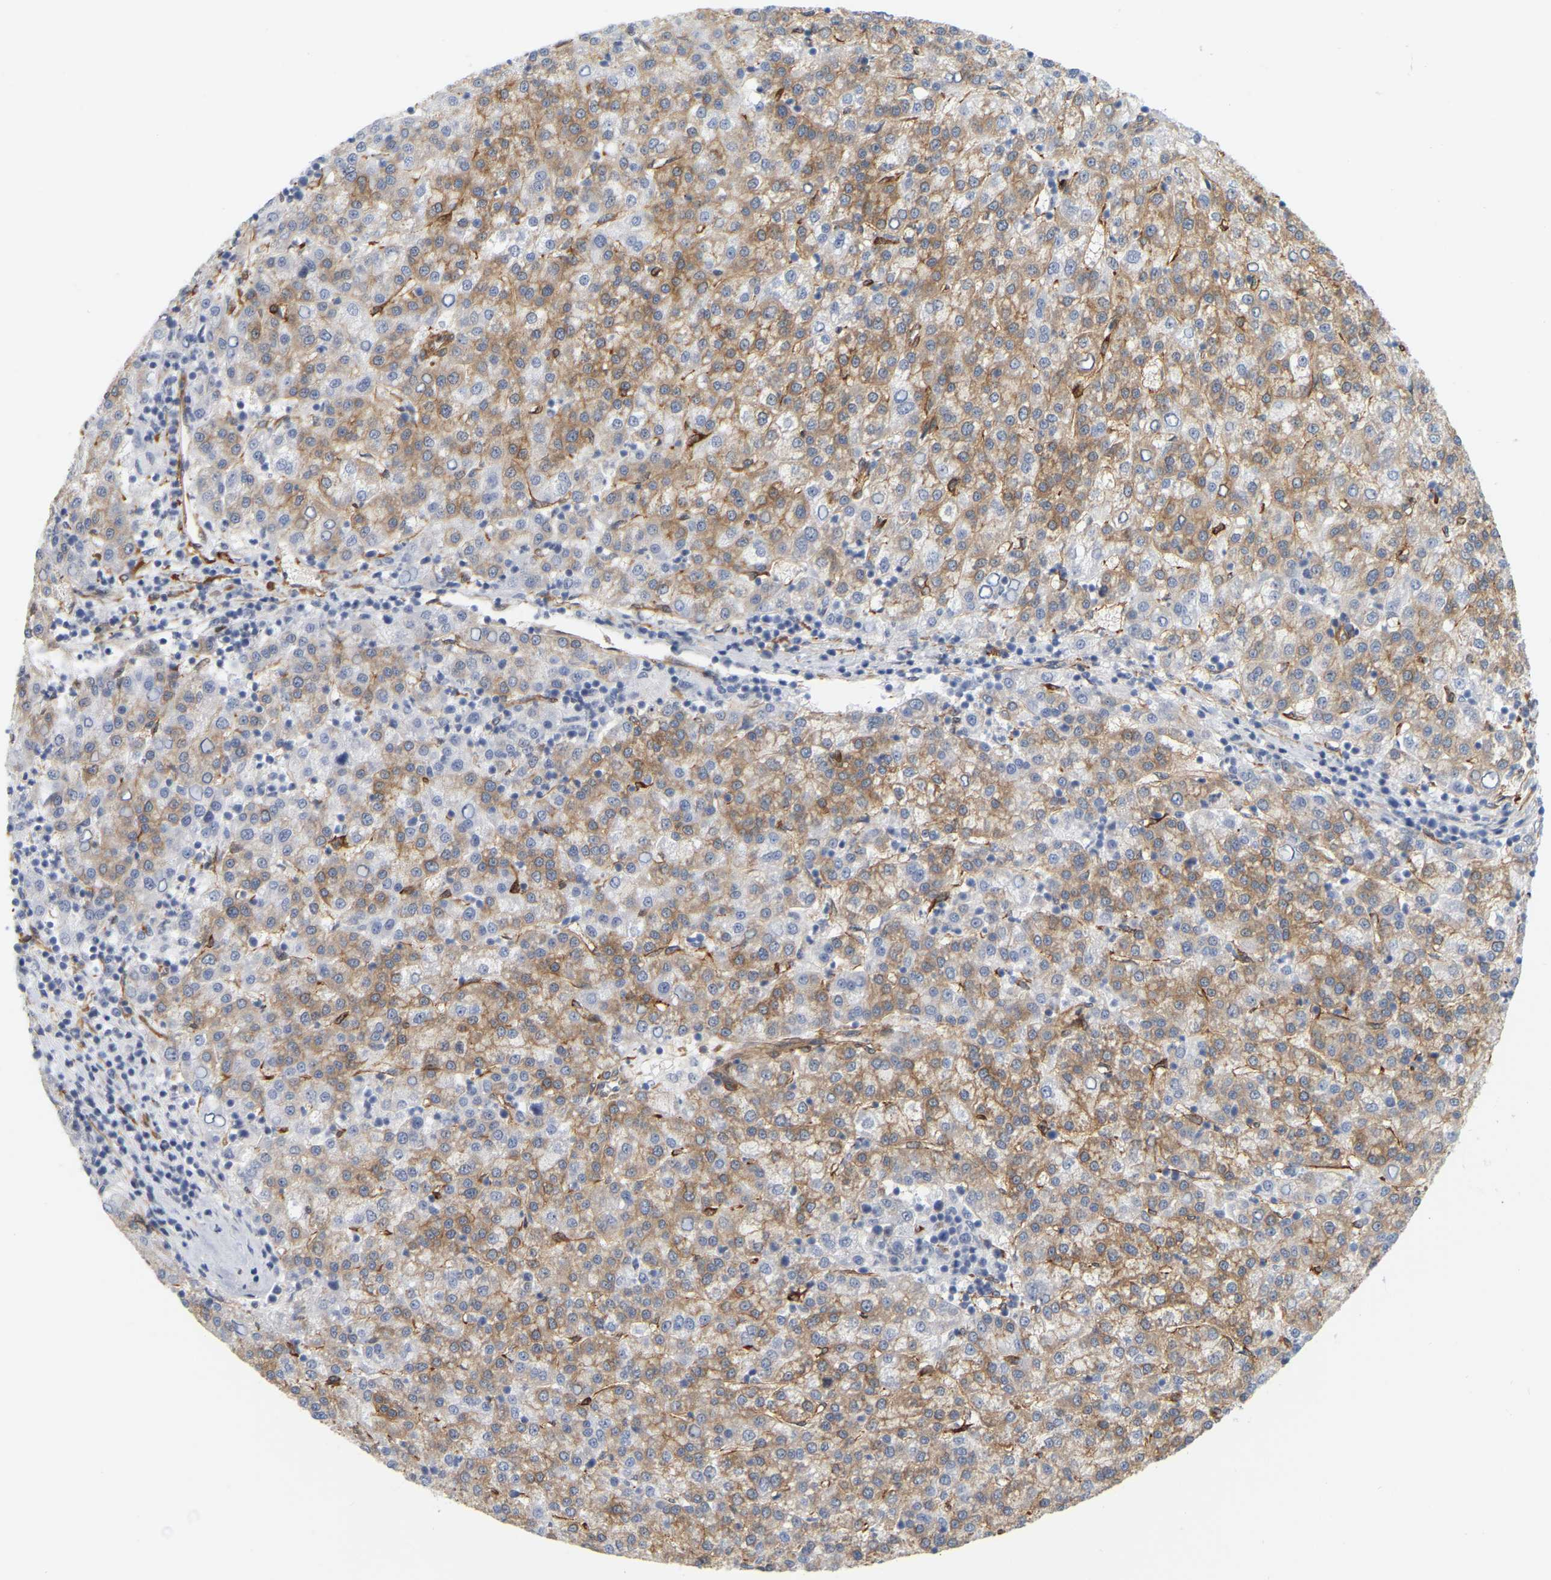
{"staining": {"intensity": "moderate", "quantity": ">75%", "location": "cytoplasmic/membranous"}, "tissue": "liver cancer", "cell_type": "Tumor cells", "image_type": "cancer", "snomed": [{"axis": "morphology", "description": "Carcinoma, Hepatocellular, NOS"}, {"axis": "topography", "description": "Liver"}], "caption": "Human hepatocellular carcinoma (liver) stained for a protein (brown) shows moderate cytoplasmic/membranous positive positivity in approximately >75% of tumor cells.", "gene": "RAPH1", "patient": {"sex": "female", "age": 58}}